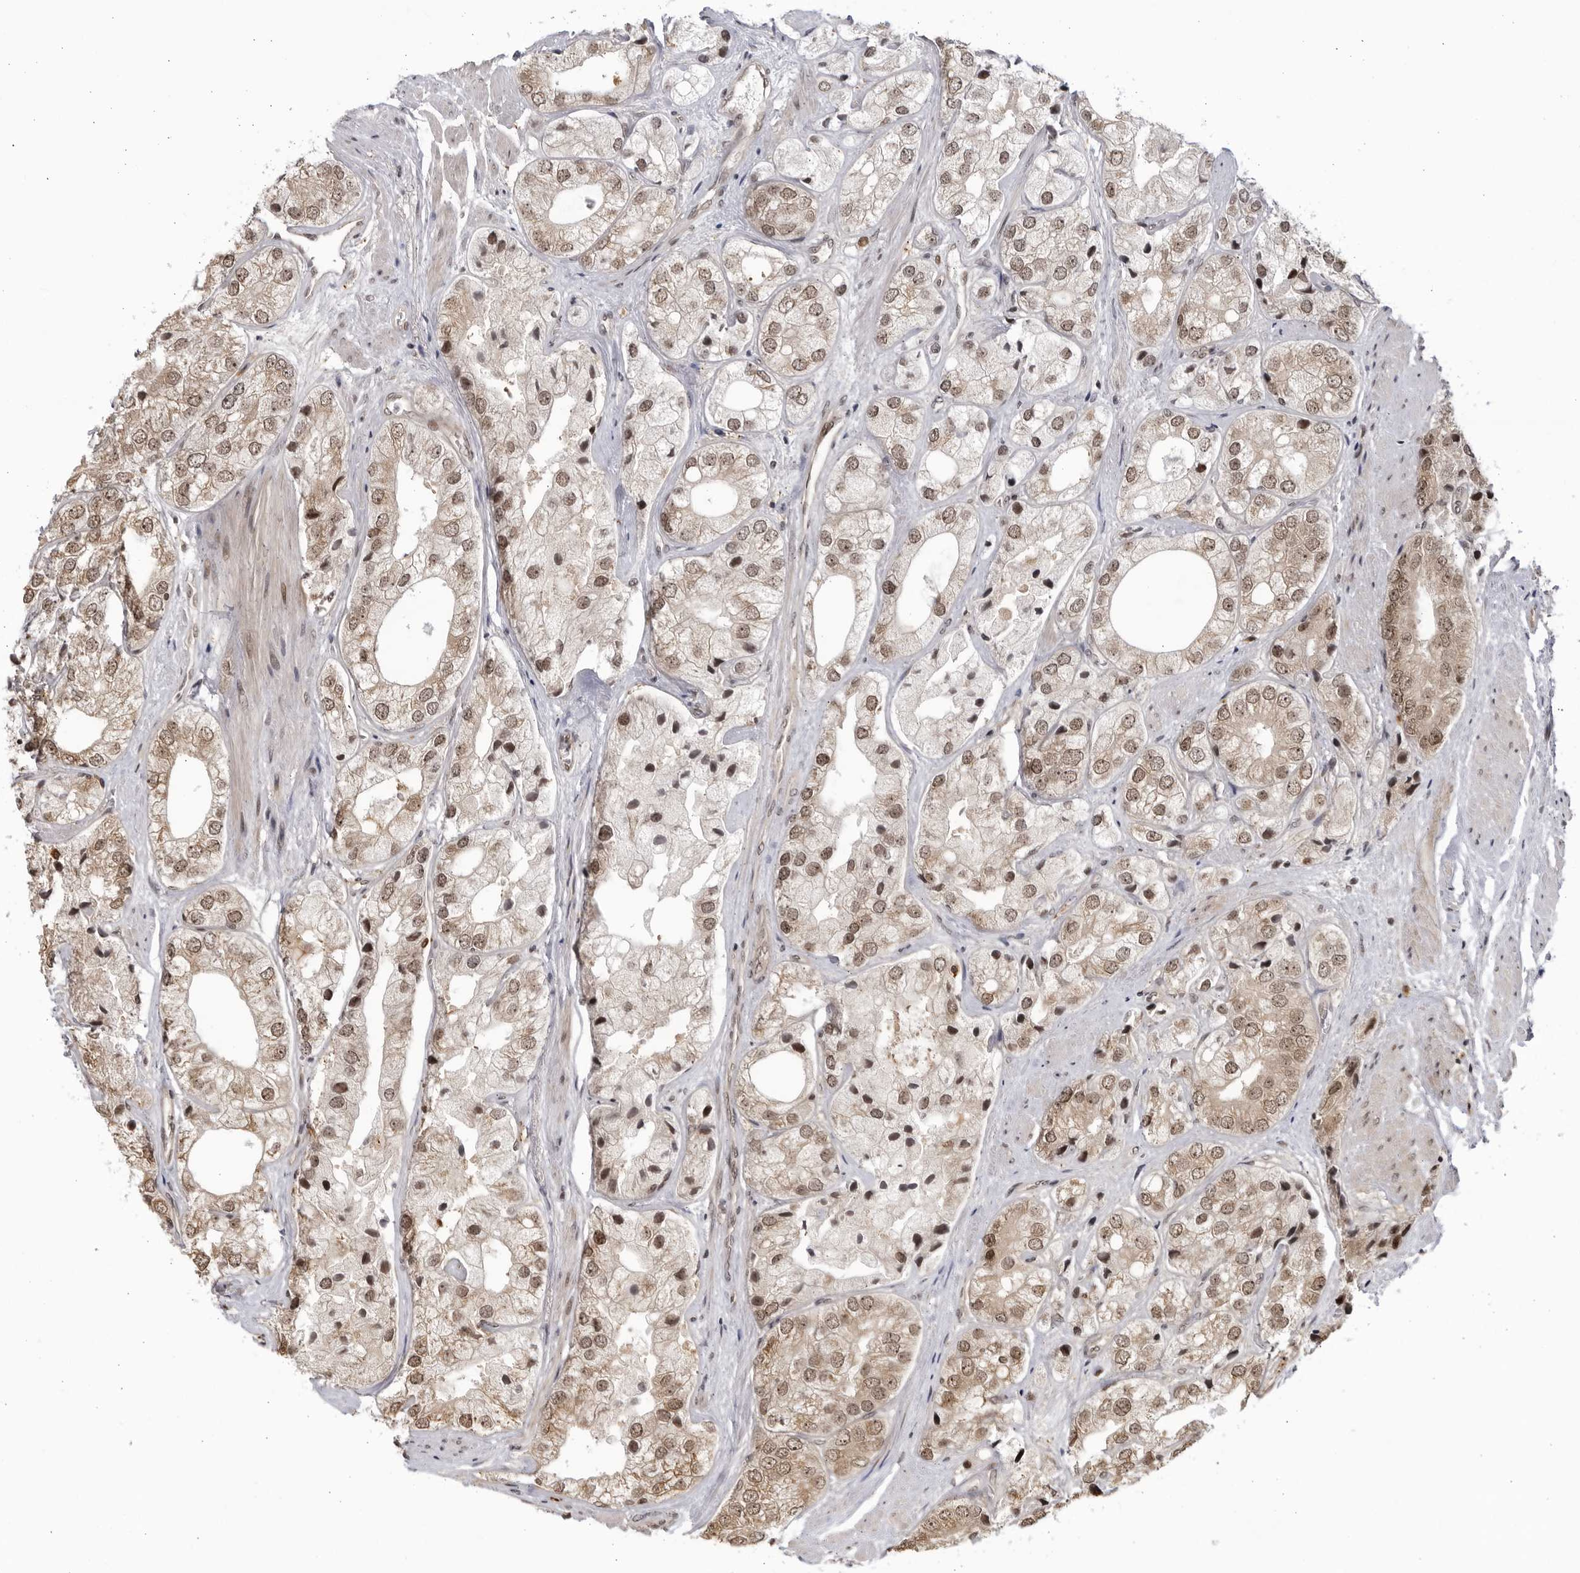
{"staining": {"intensity": "weak", "quantity": ">75%", "location": "cytoplasmic/membranous,nuclear"}, "tissue": "prostate cancer", "cell_type": "Tumor cells", "image_type": "cancer", "snomed": [{"axis": "morphology", "description": "Adenocarcinoma, High grade"}, {"axis": "topography", "description": "Prostate"}], "caption": "Immunohistochemistry (IHC) staining of prostate cancer, which exhibits low levels of weak cytoplasmic/membranous and nuclear positivity in about >75% of tumor cells indicating weak cytoplasmic/membranous and nuclear protein expression. The staining was performed using DAB (3,3'-diaminobenzidine) (brown) for protein detection and nuclei were counterstained in hematoxylin (blue).", "gene": "RASGEF1C", "patient": {"sex": "male", "age": 50}}